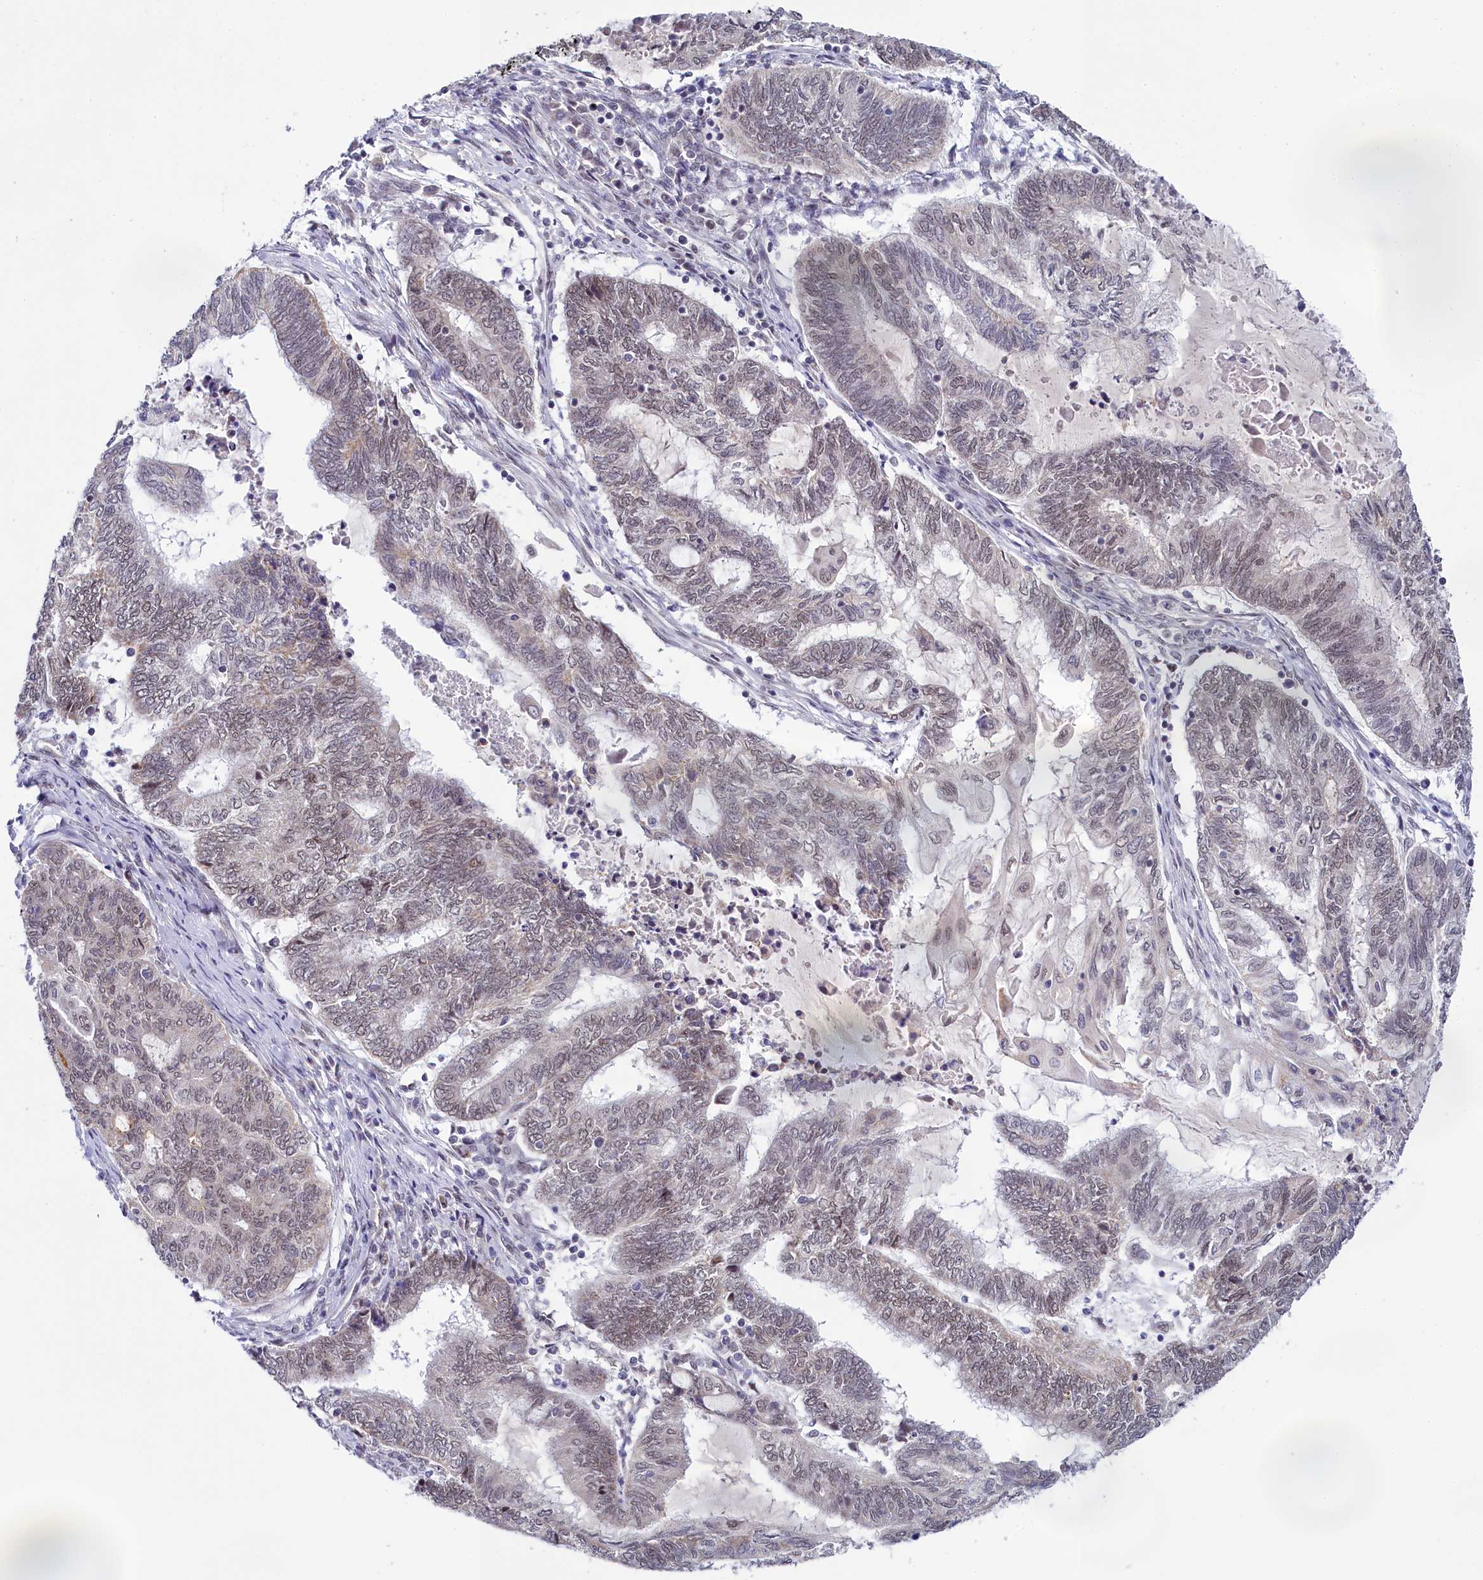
{"staining": {"intensity": "weak", "quantity": "<25%", "location": "nuclear"}, "tissue": "endometrial cancer", "cell_type": "Tumor cells", "image_type": "cancer", "snomed": [{"axis": "morphology", "description": "Adenocarcinoma, NOS"}, {"axis": "topography", "description": "Uterus"}, {"axis": "topography", "description": "Endometrium"}], "caption": "Endometrial adenocarcinoma was stained to show a protein in brown. There is no significant expression in tumor cells.", "gene": "PPHLN1", "patient": {"sex": "female", "age": 70}}